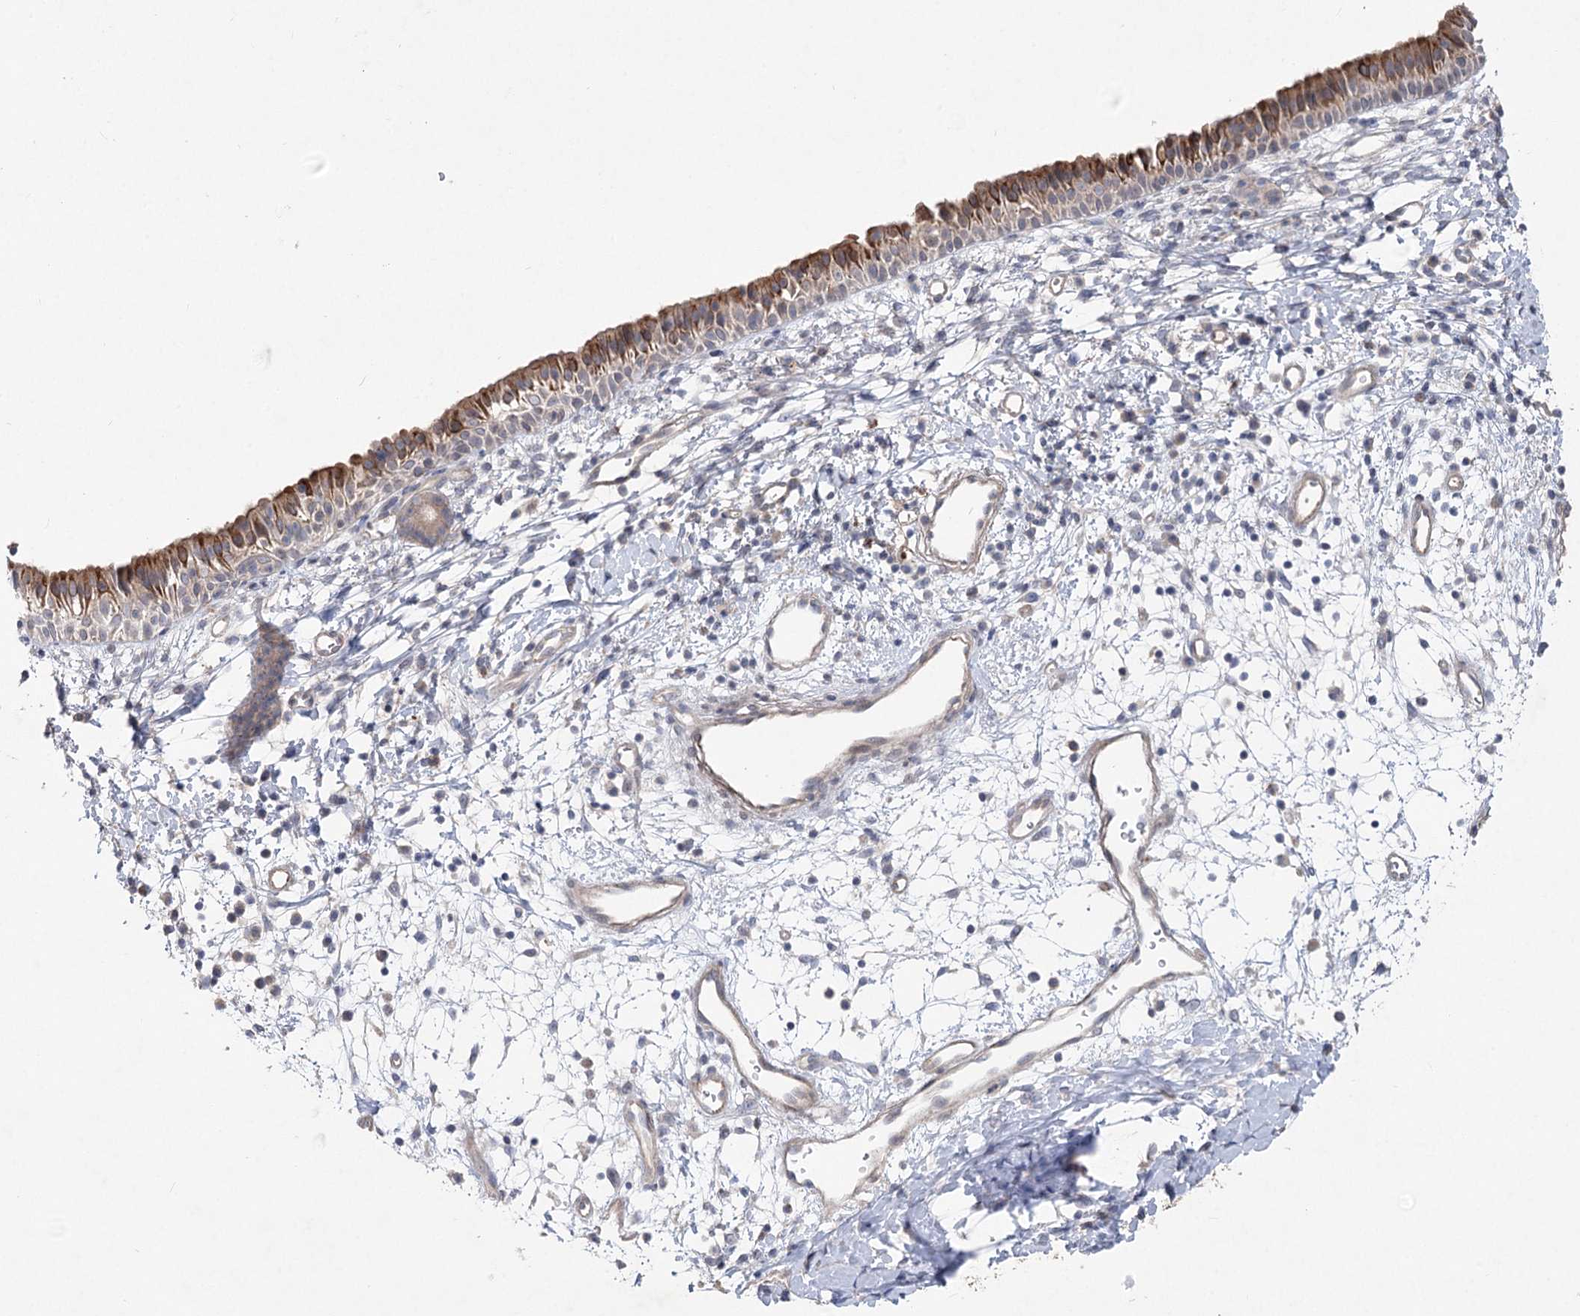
{"staining": {"intensity": "moderate", "quantity": "25%-75%", "location": "cytoplasmic/membranous"}, "tissue": "nasopharynx", "cell_type": "Respiratory epithelial cells", "image_type": "normal", "snomed": [{"axis": "morphology", "description": "Normal tissue, NOS"}, {"axis": "topography", "description": "Nasopharynx"}], "caption": "A medium amount of moderate cytoplasmic/membranous expression is present in about 25%-75% of respiratory epithelial cells in unremarkable nasopharynx. (Stains: DAB in brown, nuclei in blue, Microscopy: brightfield microscopy at high magnification).", "gene": "SCN11A", "patient": {"sex": "male", "age": 22}}